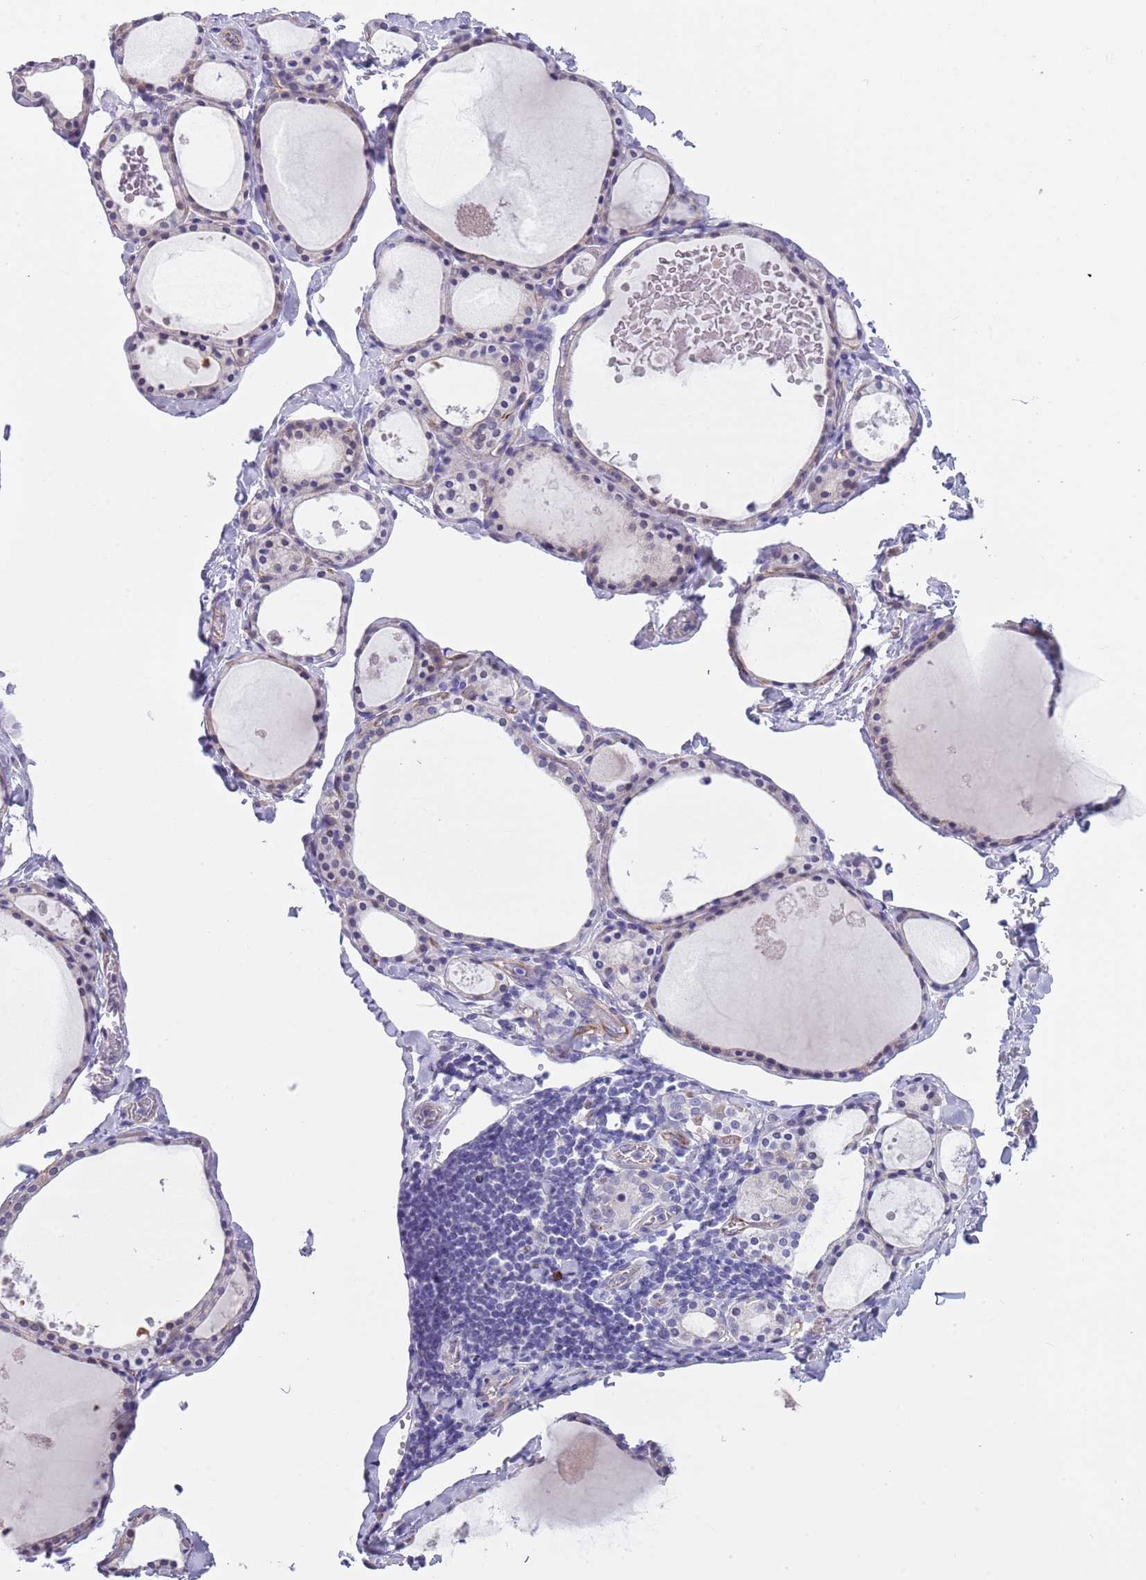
{"staining": {"intensity": "negative", "quantity": "none", "location": "none"}, "tissue": "thyroid gland", "cell_type": "Glandular cells", "image_type": "normal", "snomed": [{"axis": "morphology", "description": "Normal tissue, NOS"}, {"axis": "topography", "description": "Thyroid gland"}], "caption": "An immunohistochemistry (IHC) histopathology image of unremarkable thyroid gland is shown. There is no staining in glandular cells of thyroid gland.", "gene": "TSGA13", "patient": {"sex": "male", "age": 56}}